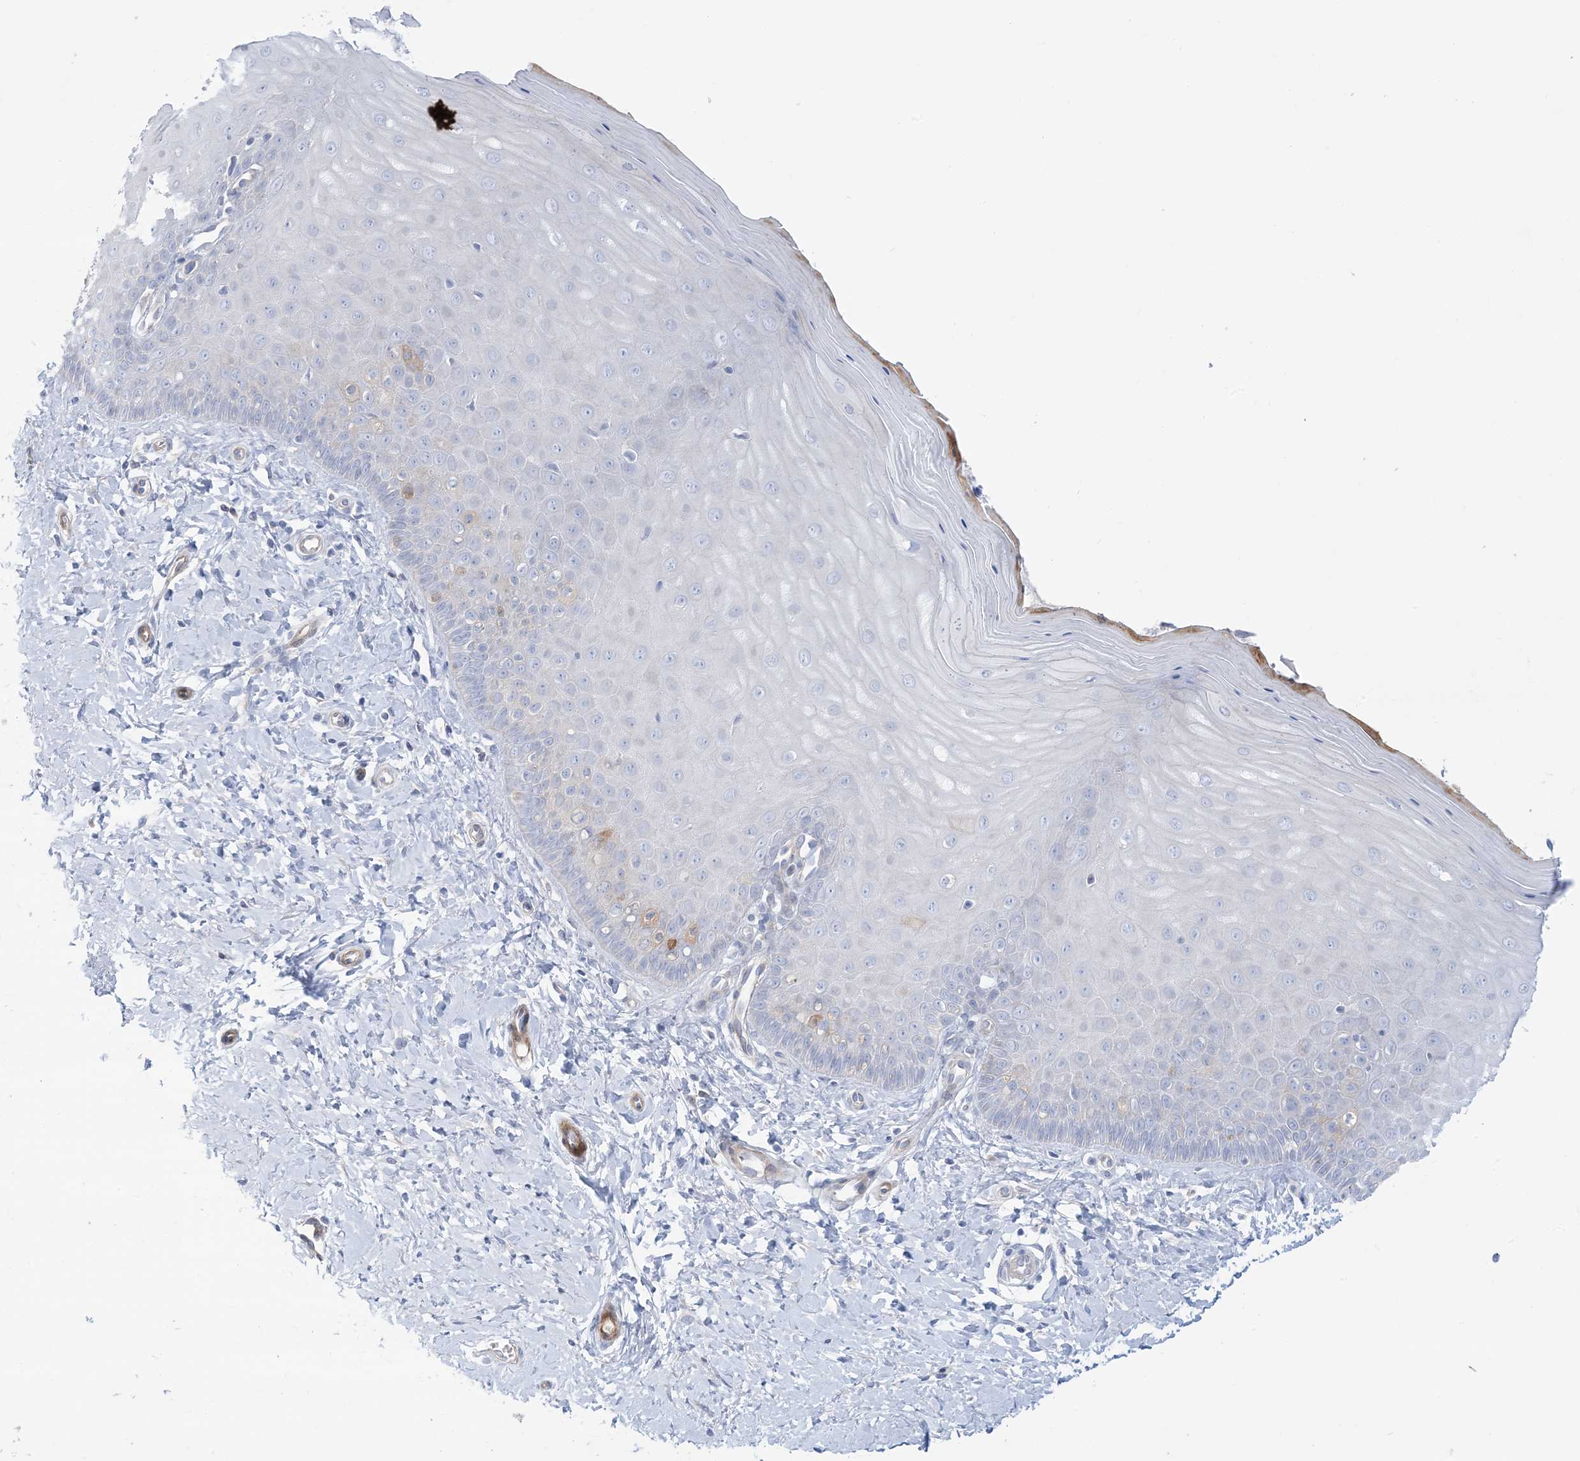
{"staining": {"intensity": "negative", "quantity": "none", "location": "none"}, "tissue": "cervix", "cell_type": "Glandular cells", "image_type": "normal", "snomed": [{"axis": "morphology", "description": "Normal tissue, NOS"}, {"axis": "topography", "description": "Cervix"}], "caption": "DAB (3,3'-diaminobenzidine) immunohistochemical staining of normal cervix shows no significant staining in glandular cells. (DAB (3,3'-diaminobenzidine) immunohistochemistry visualized using brightfield microscopy, high magnification).", "gene": "ATP11C", "patient": {"sex": "female", "age": 55}}